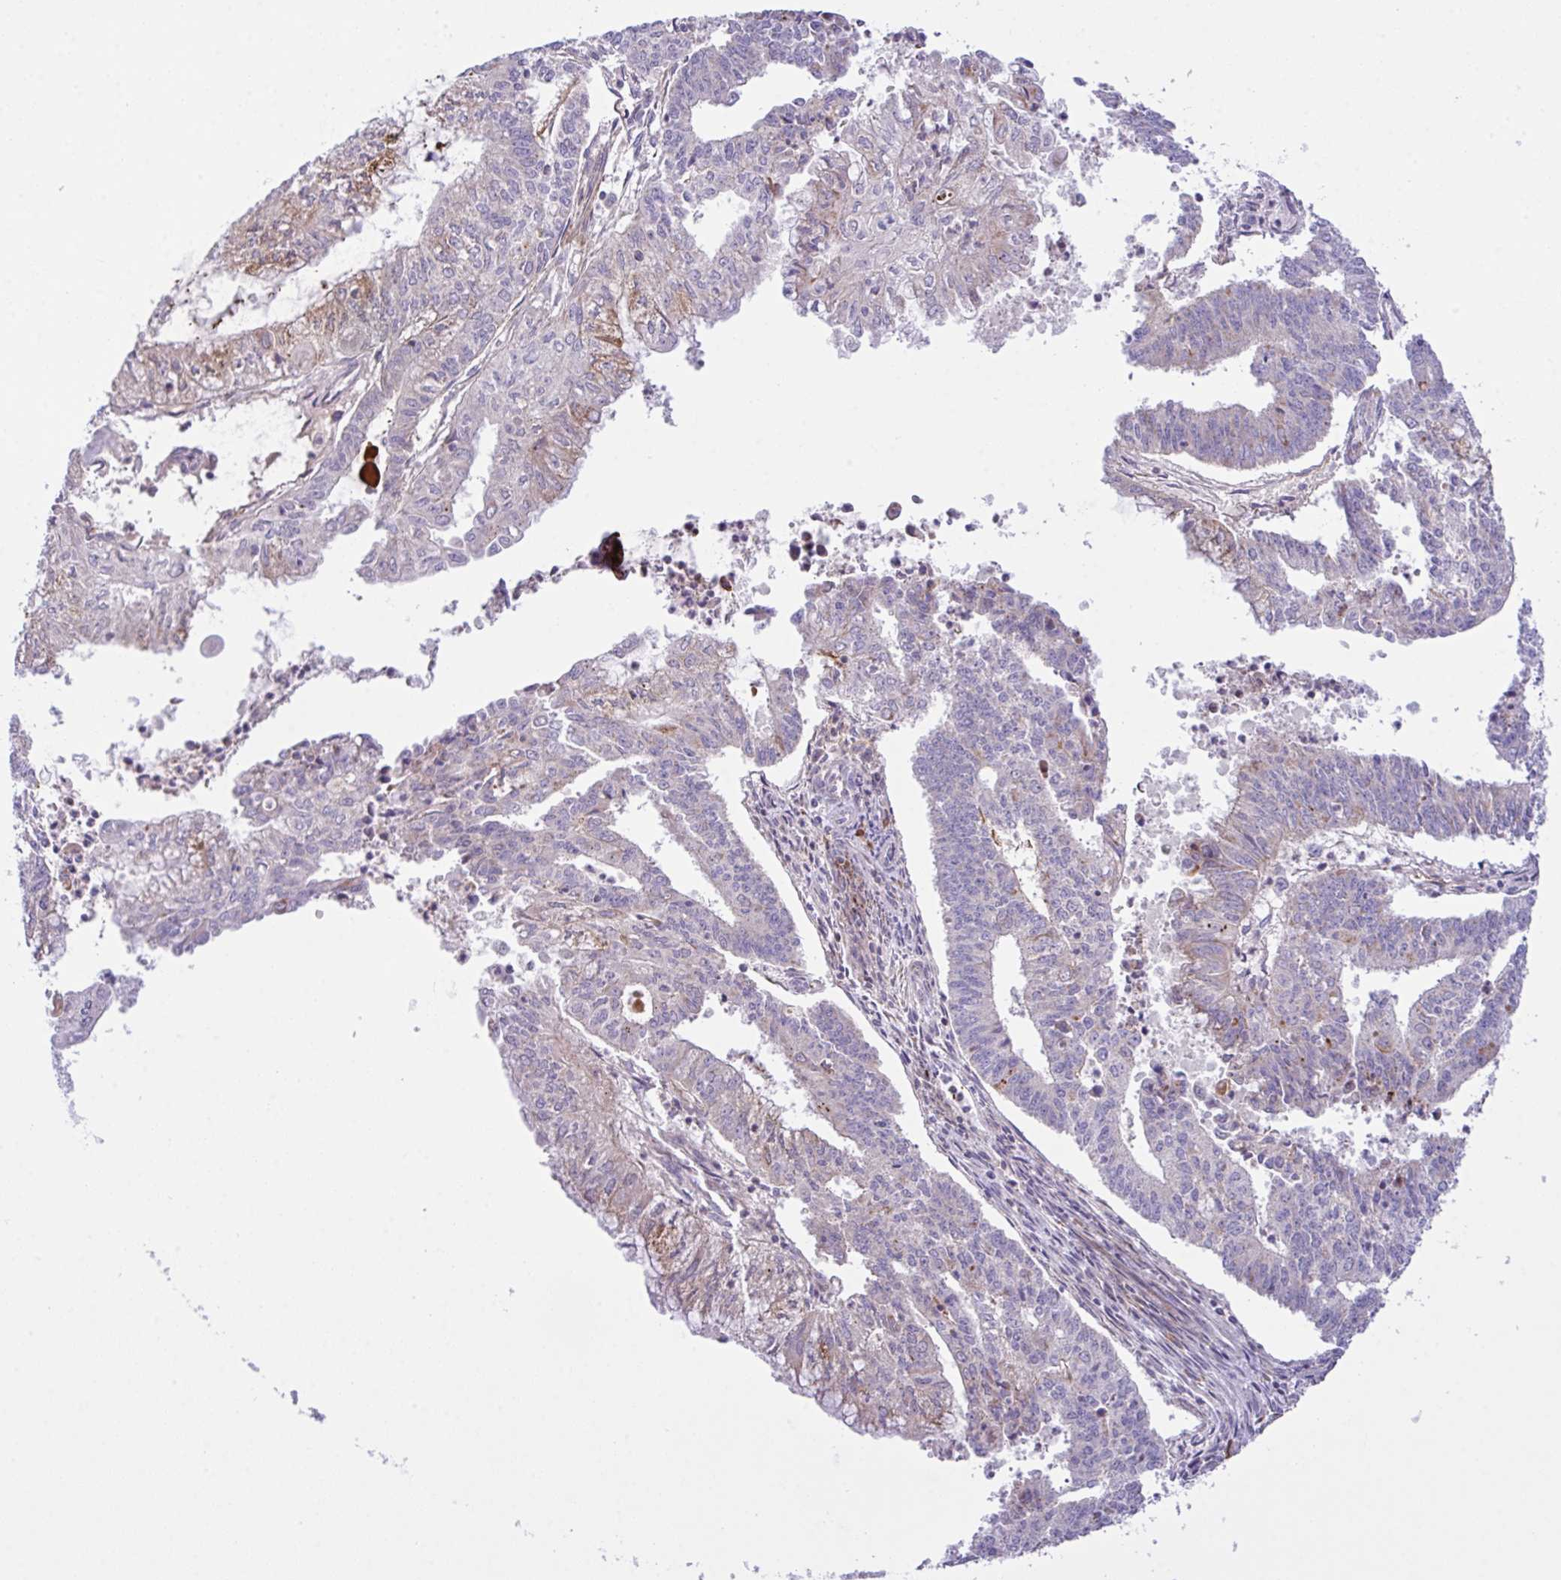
{"staining": {"intensity": "moderate", "quantity": "<25%", "location": "cytoplasmic/membranous"}, "tissue": "endometrial cancer", "cell_type": "Tumor cells", "image_type": "cancer", "snomed": [{"axis": "morphology", "description": "Adenocarcinoma, NOS"}, {"axis": "topography", "description": "Endometrium"}], "caption": "This image displays endometrial adenocarcinoma stained with IHC to label a protein in brown. The cytoplasmic/membranous of tumor cells show moderate positivity for the protein. Nuclei are counter-stained blue.", "gene": "CHDH", "patient": {"sex": "female", "age": 61}}